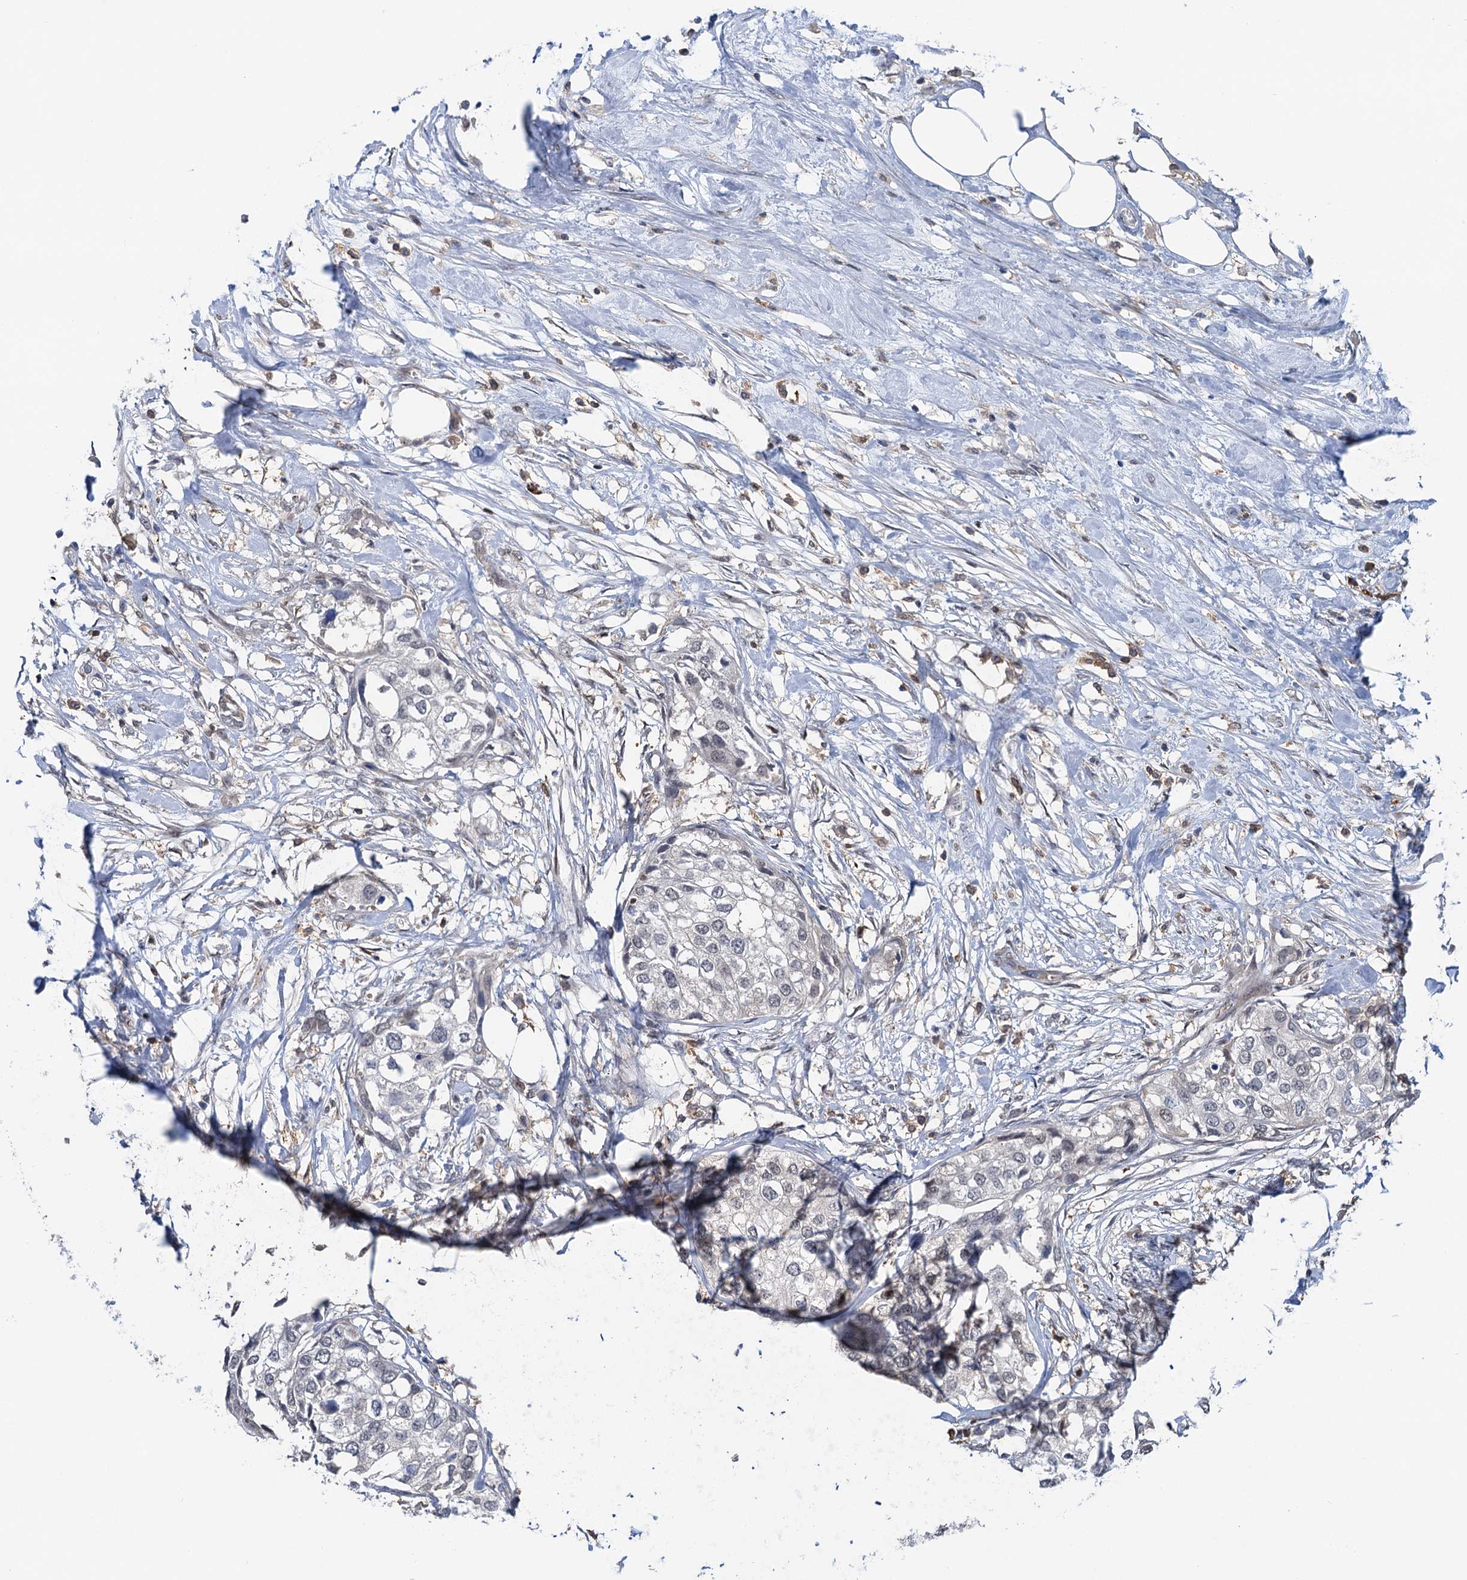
{"staining": {"intensity": "negative", "quantity": "none", "location": "none"}, "tissue": "urothelial cancer", "cell_type": "Tumor cells", "image_type": "cancer", "snomed": [{"axis": "morphology", "description": "Urothelial carcinoma, High grade"}, {"axis": "topography", "description": "Urinary bladder"}], "caption": "The immunohistochemistry image has no significant positivity in tumor cells of urothelial cancer tissue.", "gene": "ZNF609", "patient": {"sex": "male", "age": 64}}